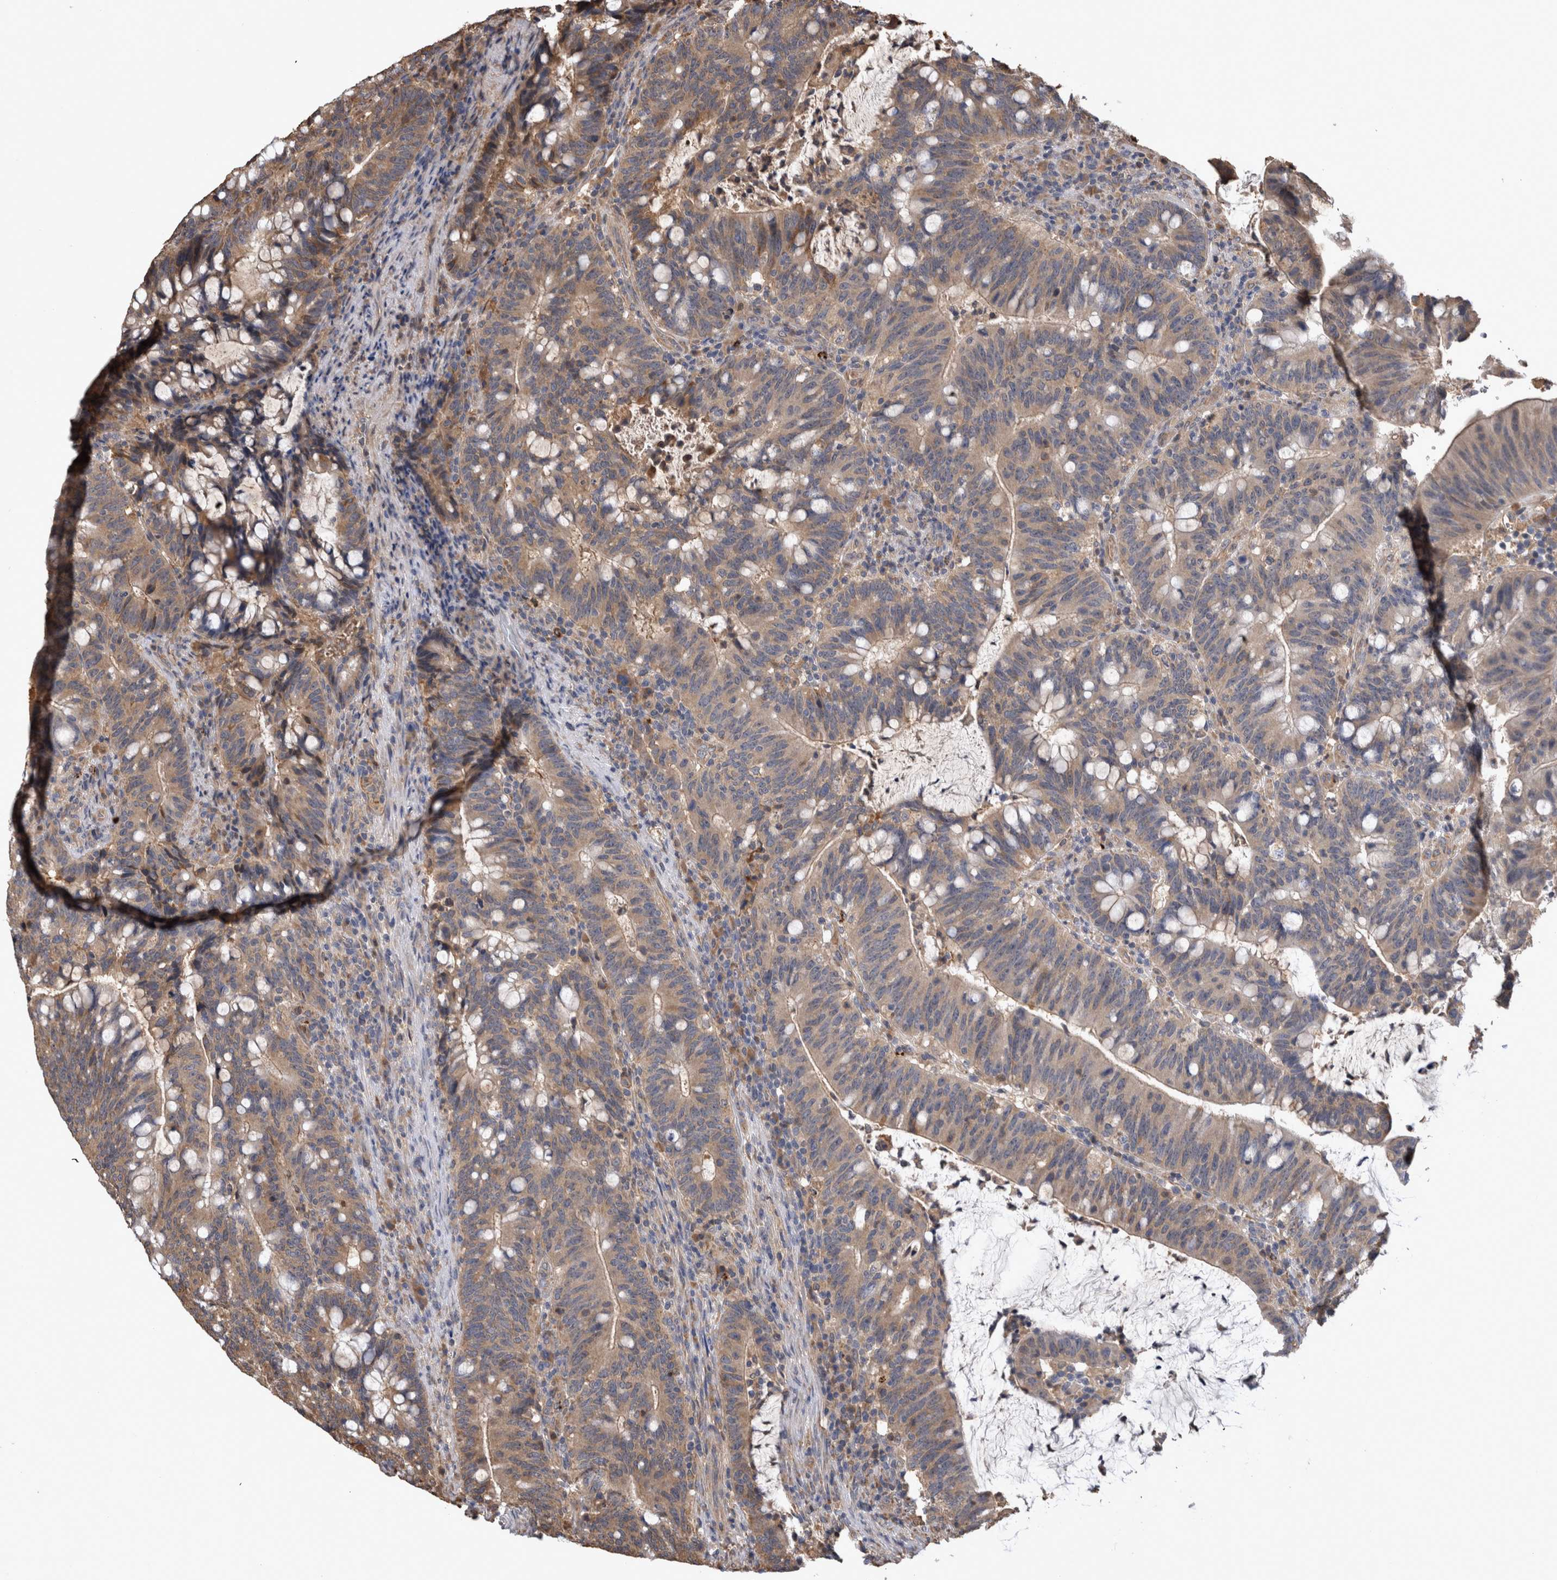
{"staining": {"intensity": "weak", "quantity": ">75%", "location": "cytoplasmic/membranous"}, "tissue": "colorectal cancer", "cell_type": "Tumor cells", "image_type": "cancer", "snomed": [{"axis": "morphology", "description": "Adenocarcinoma, NOS"}, {"axis": "topography", "description": "Colon"}], "caption": "Adenocarcinoma (colorectal) stained for a protein shows weak cytoplasmic/membranous positivity in tumor cells.", "gene": "TMED7", "patient": {"sex": "female", "age": 66}}